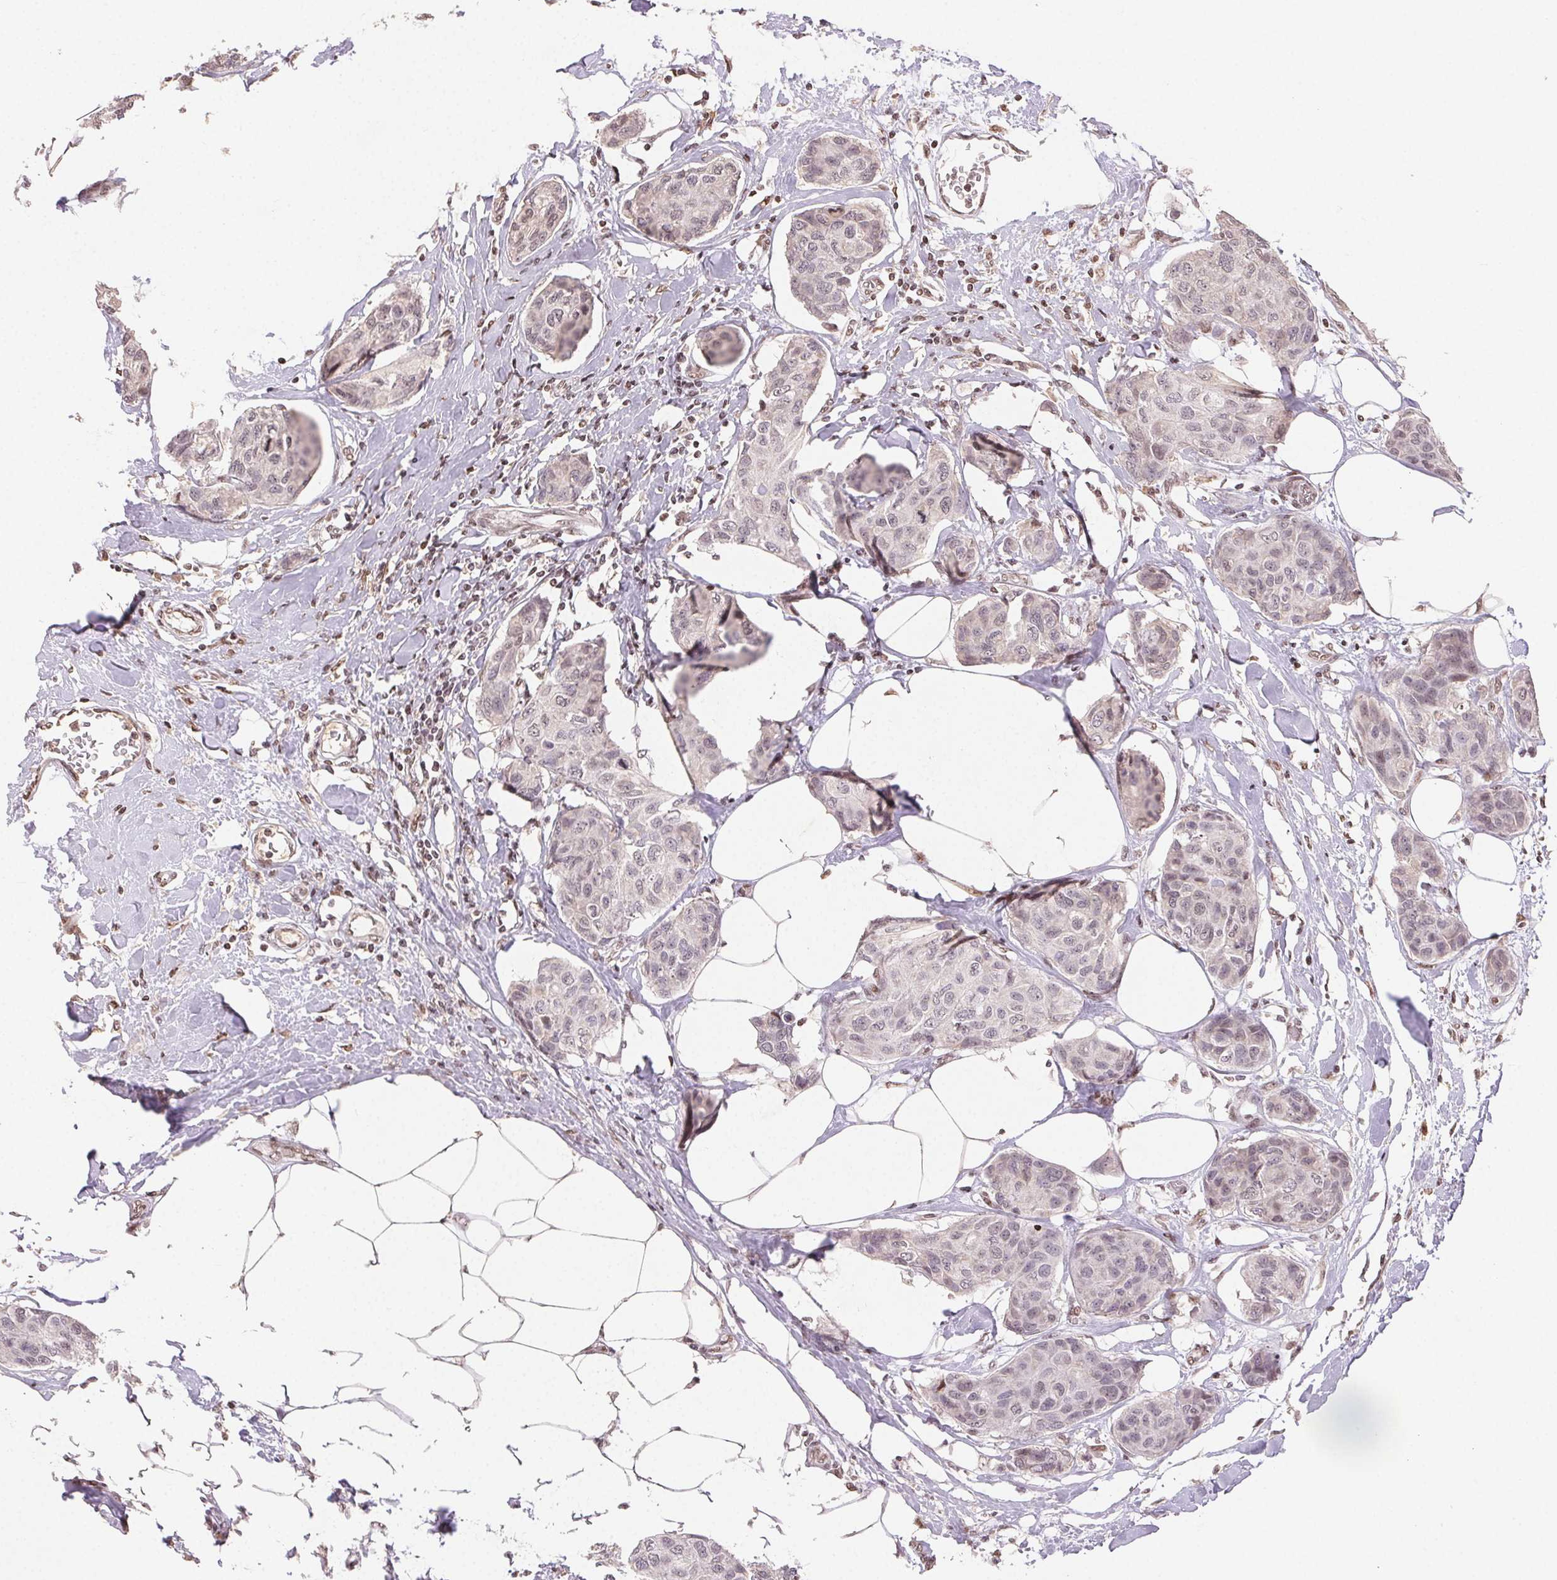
{"staining": {"intensity": "negative", "quantity": "none", "location": "none"}, "tissue": "breast cancer", "cell_type": "Tumor cells", "image_type": "cancer", "snomed": [{"axis": "morphology", "description": "Duct carcinoma"}, {"axis": "topography", "description": "Breast"}], "caption": "A high-resolution image shows immunohistochemistry staining of breast intraductal carcinoma, which displays no significant expression in tumor cells.", "gene": "MAPKAPK2", "patient": {"sex": "female", "age": 80}}